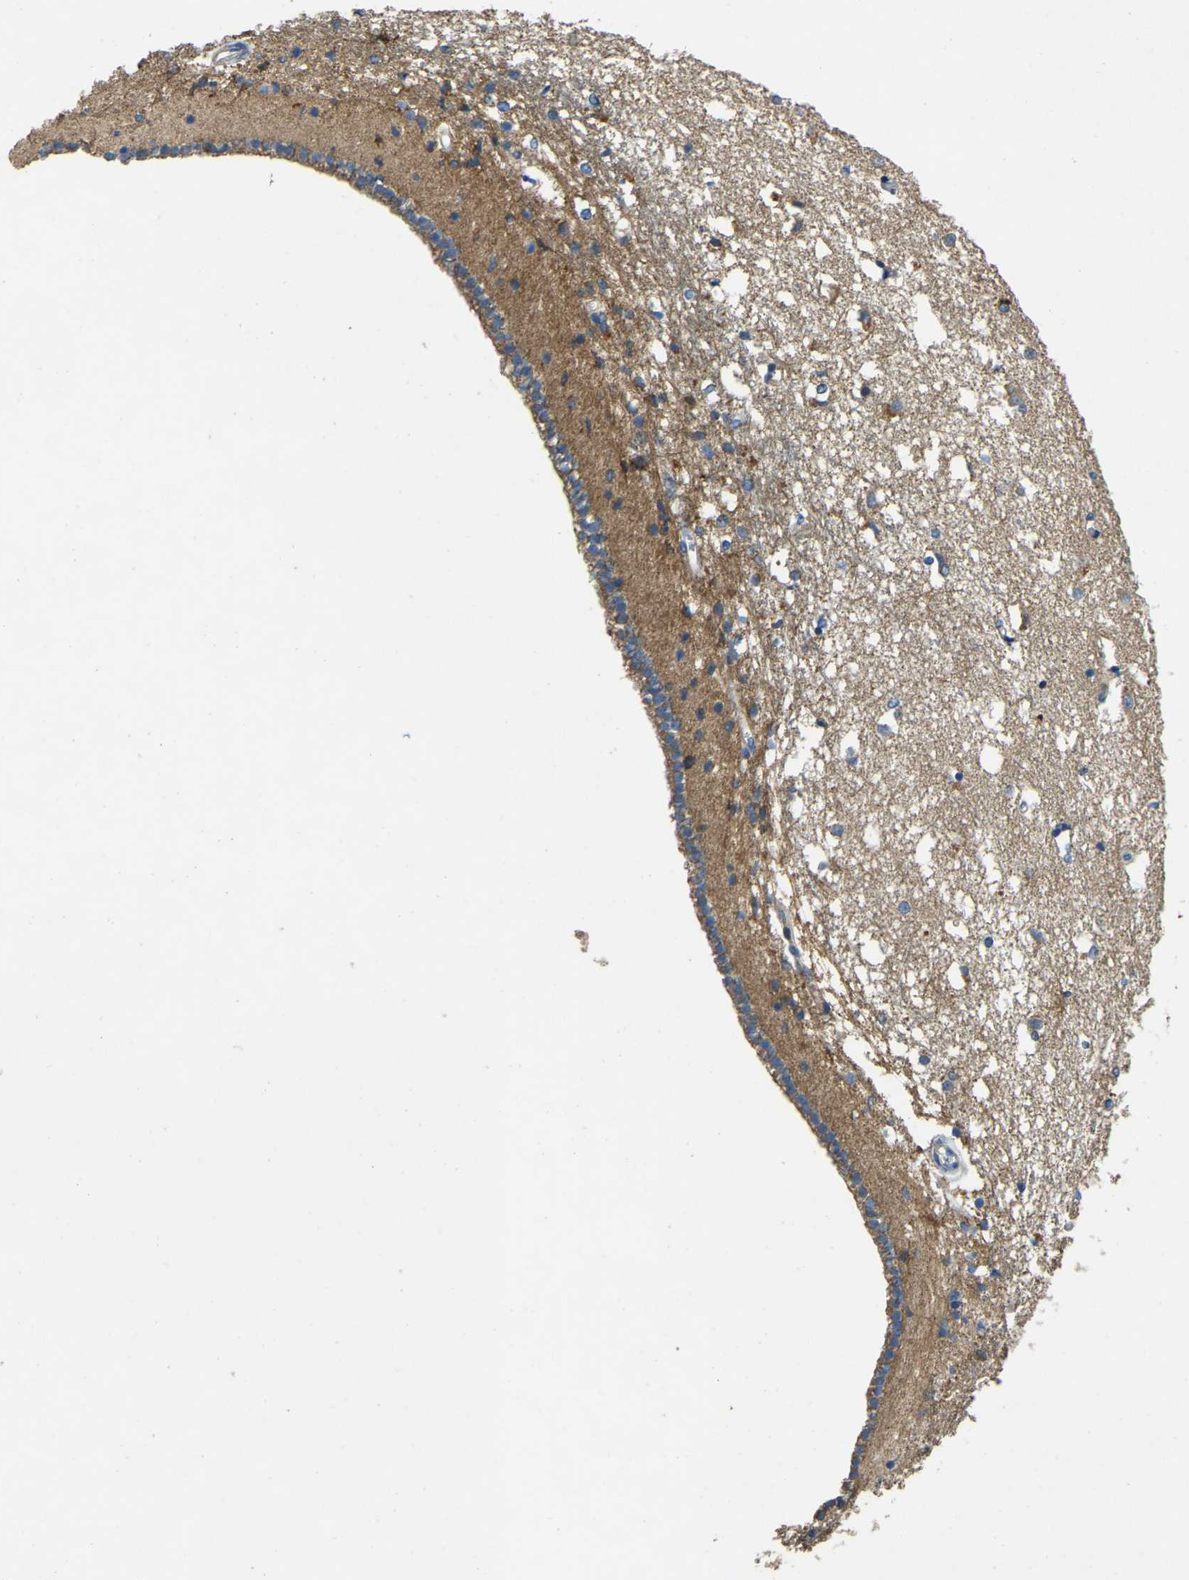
{"staining": {"intensity": "weak", "quantity": "<25%", "location": "cytoplasmic/membranous"}, "tissue": "caudate", "cell_type": "Glial cells", "image_type": "normal", "snomed": [{"axis": "morphology", "description": "Normal tissue, NOS"}, {"axis": "topography", "description": "Lateral ventricle wall"}], "caption": "This is a micrograph of IHC staining of benign caudate, which shows no positivity in glial cells. (Brightfield microscopy of DAB (3,3'-diaminobenzidine) IHC at high magnification).", "gene": "ATP8B1", "patient": {"sex": "male", "age": 45}}